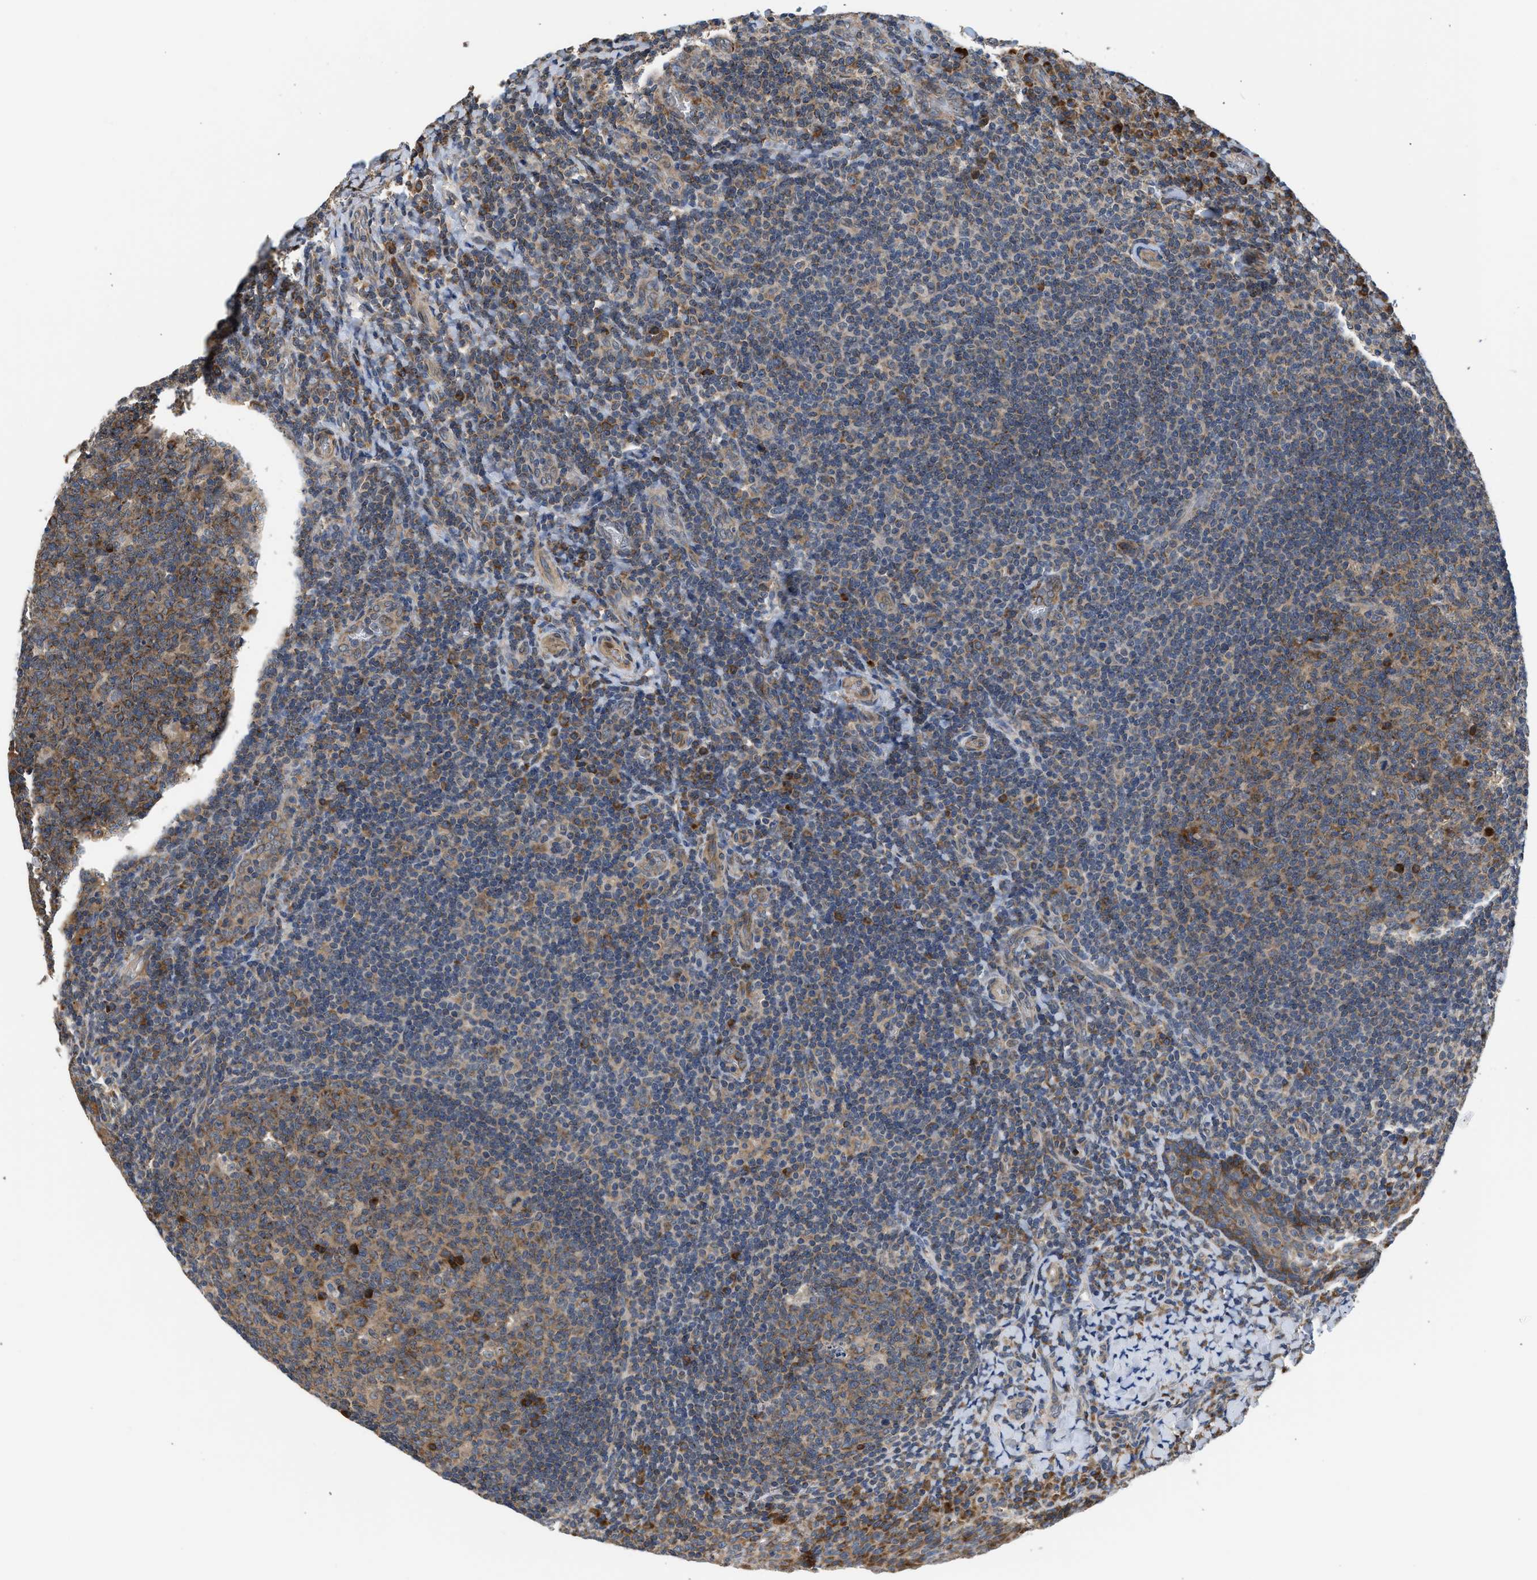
{"staining": {"intensity": "moderate", "quantity": "<25%", "location": "cytoplasmic/membranous"}, "tissue": "tonsil", "cell_type": "Germinal center cells", "image_type": "normal", "snomed": [{"axis": "morphology", "description": "Normal tissue, NOS"}, {"axis": "topography", "description": "Tonsil"}], "caption": "Unremarkable tonsil demonstrates moderate cytoplasmic/membranous positivity in about <25% of germinal center cells, visualized by immunohistochemistry. (IHC, brightfield microscopy, high magnification).", "gene": "POLG2", "patient": {"sex": "male", "age": 17}}